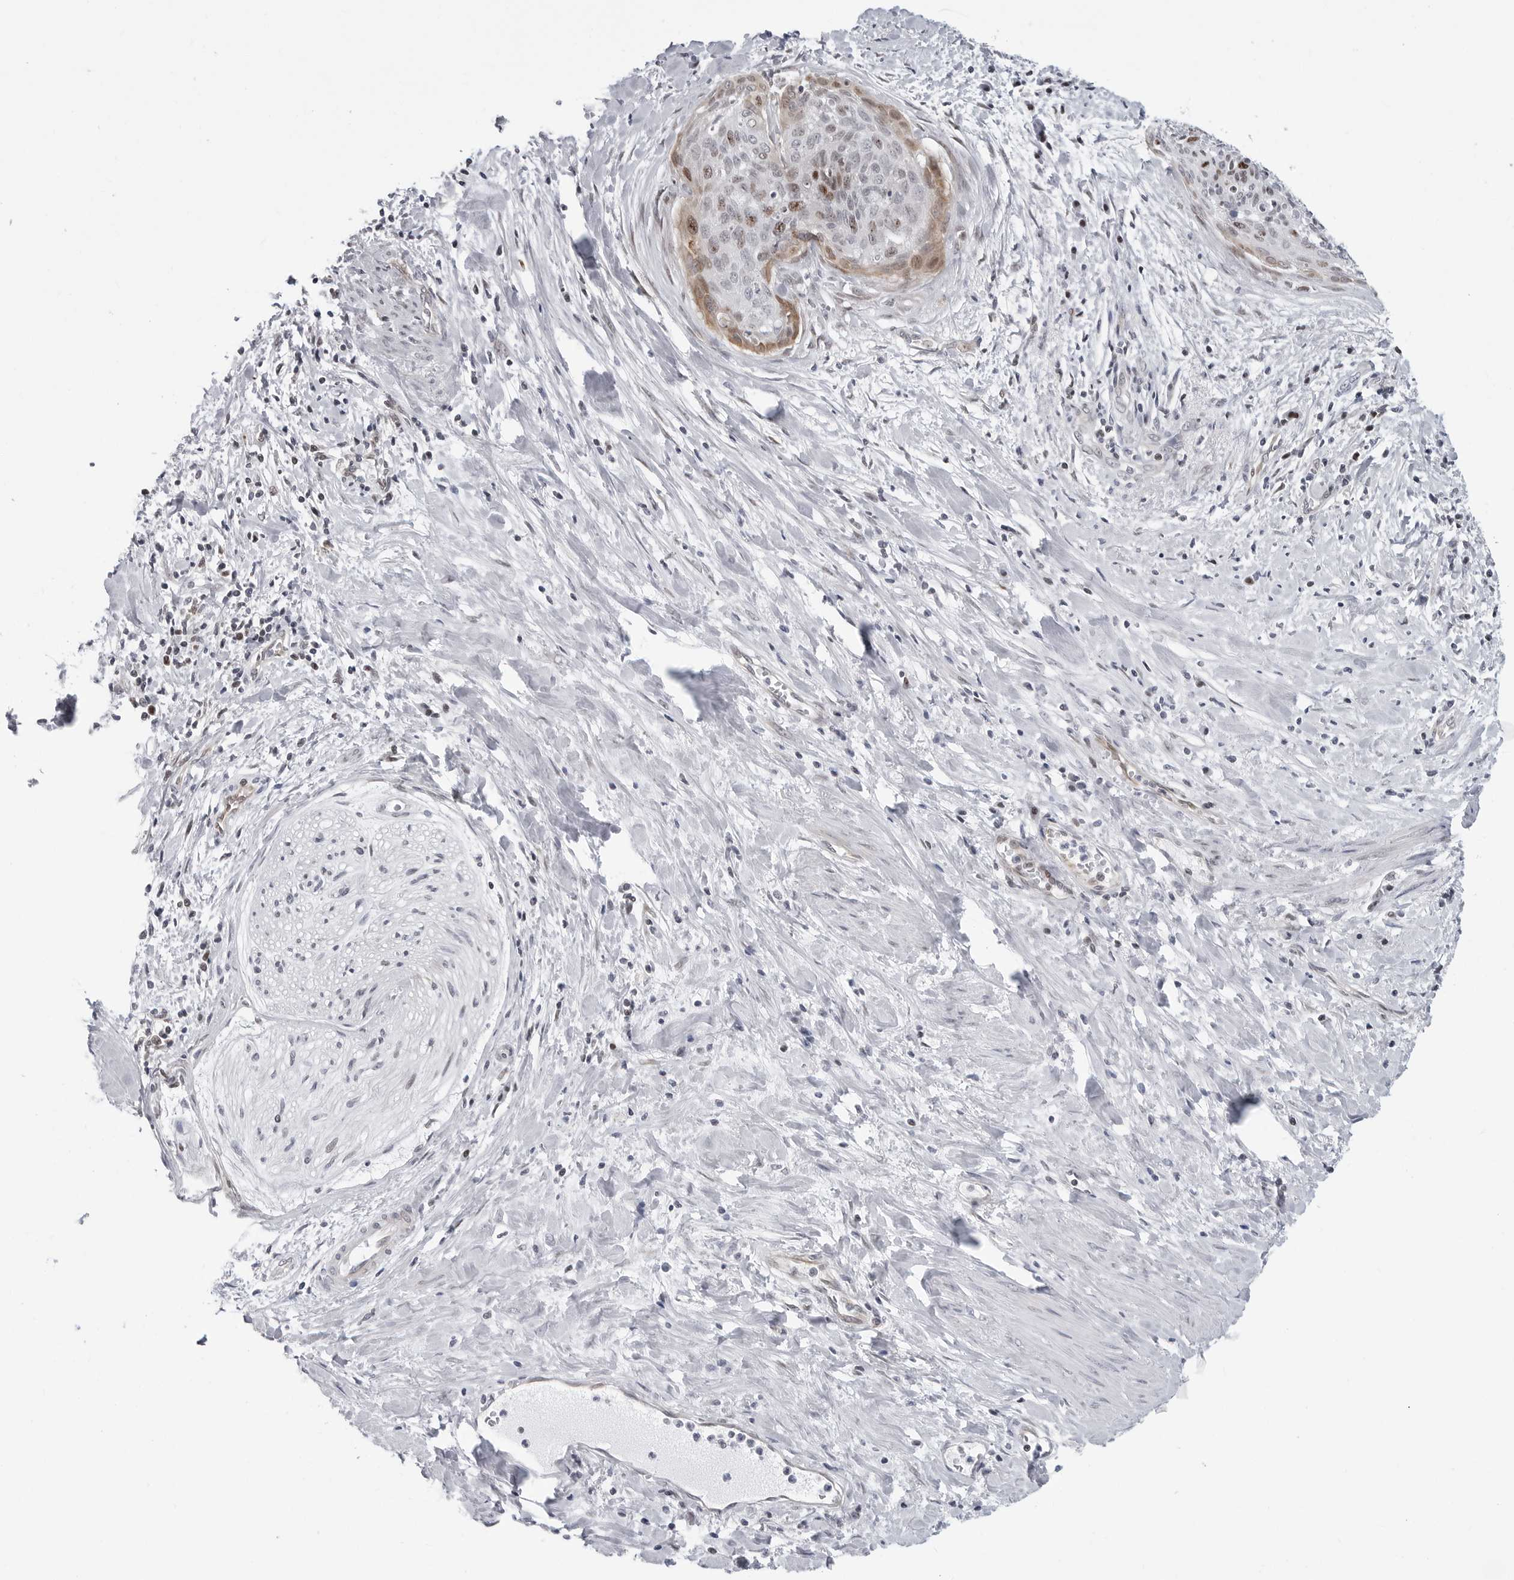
{"staining": {"intensity": "moderate", "quantity": "25%-75%", "location": "nuclear"}, "tissue": "cervical cancer", "cell_type": "Tumor cells", "image_type": "cancer", "snomed": [{"axis": "morphology", "description": "Squamous cell carcinoma, NOS"}, {"axis": "topography", "description": "Cervix"}], "caption": "A medium amount of moderate nuclear positivity is identified in approximately 25%-75% of tumor cells in cervical squamous cell carcinoma tissue. The staining was performed using DAB to visualize the protein expression in brown, while the nuclei were stained in blue with hematoxylin (Magnification: 20x).", "gene": "FAM135B", "patient": {"sex": "female", "age": 55}}